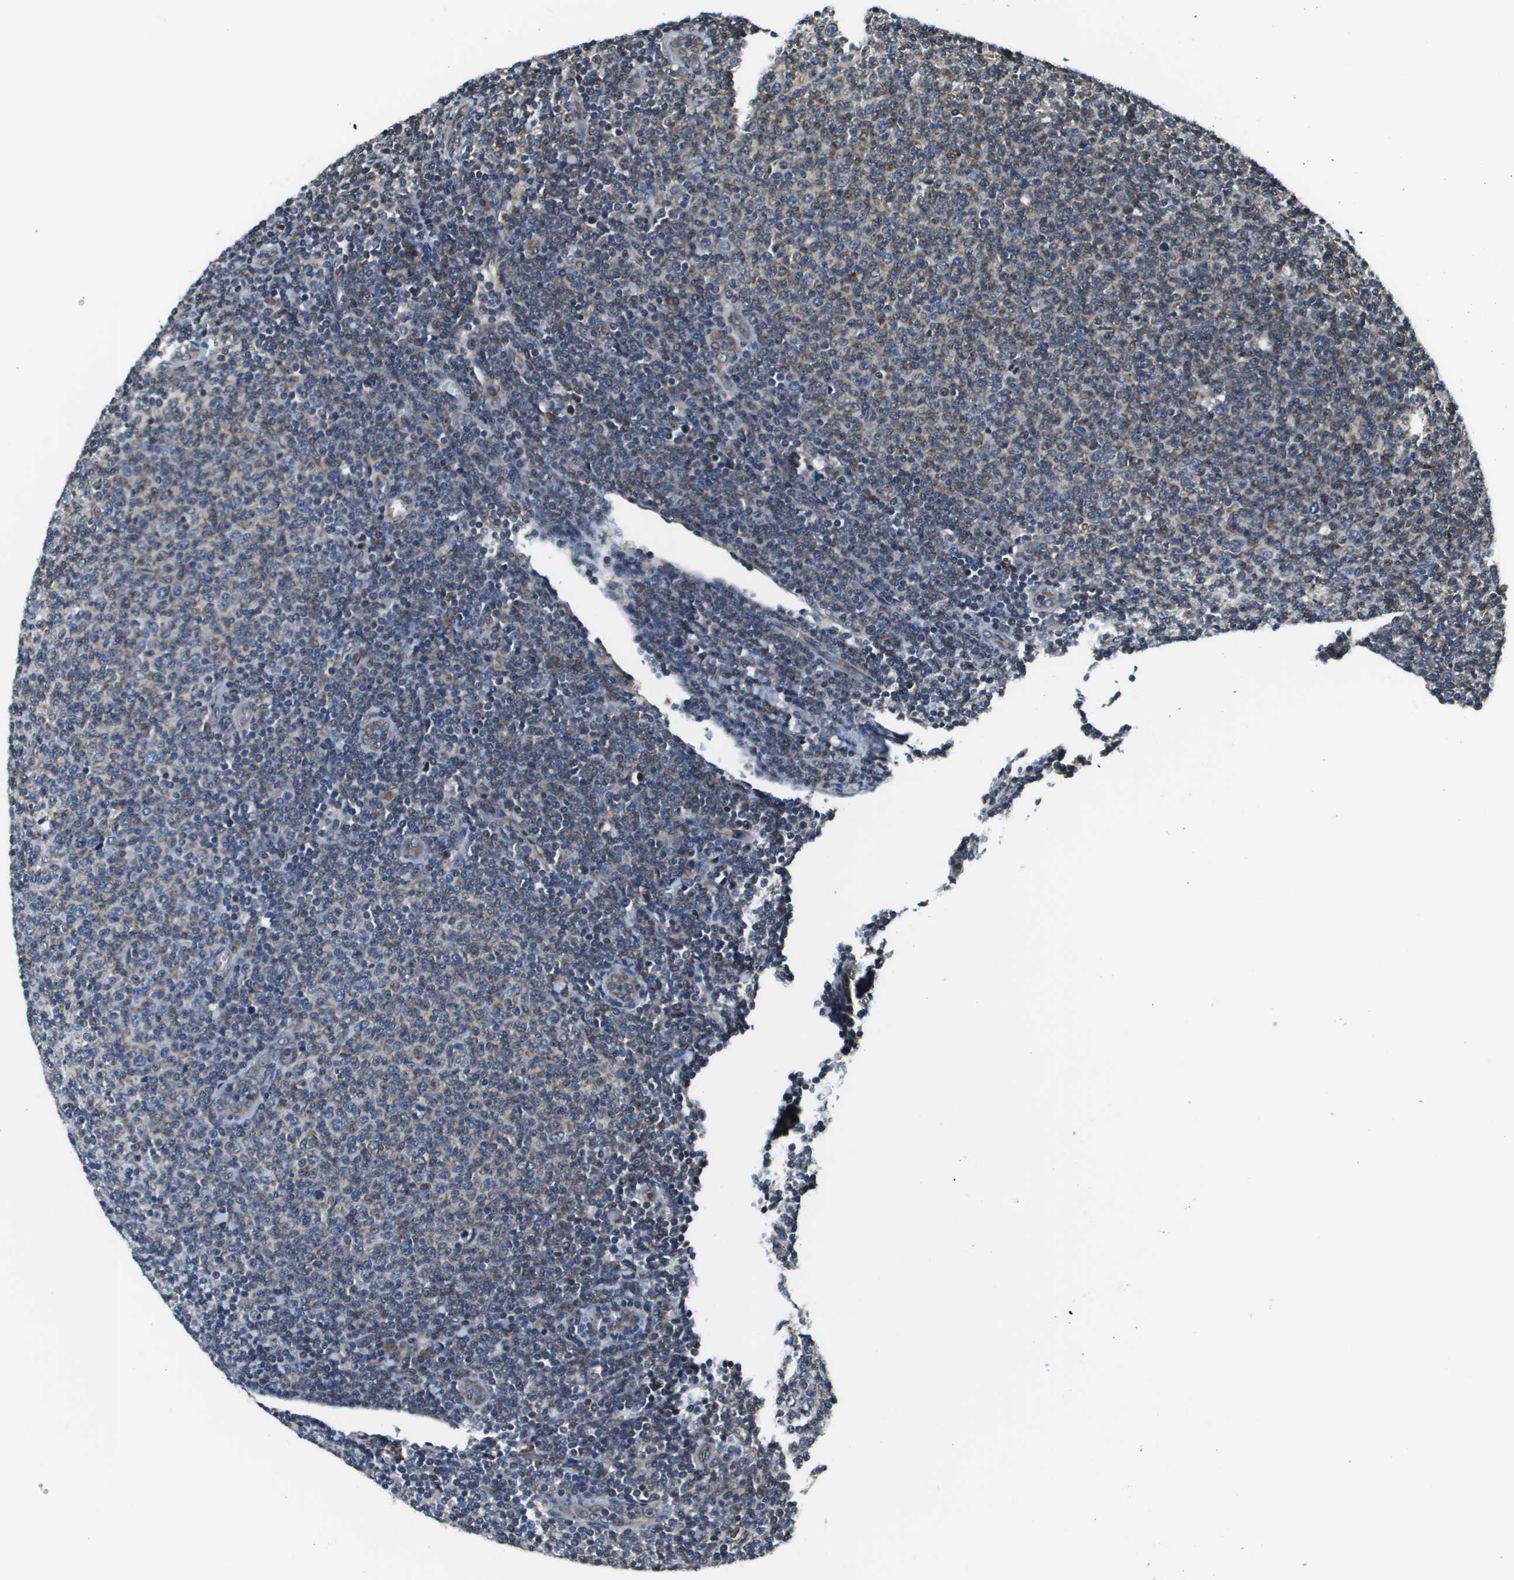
{"staining": {"intensity": "weak", "quantity": "25%-75%", "location": "cytoplasmic/membranous"}, "tissue": "lymphoma", "cell_type": "Tumor cells", "image_type": "cancer", "snomed": [{"axis": "morphology", "description": "Malignant lymphoma, non-Hodgkin's type, Low grade"}, {"axis": "topography", "description": "Lymph node"}], "caption": "Tumor cells exhibit low levels of weak cytoplasmic/membranous expression in approximately 25%-75% of cells in malignant lymphoma, non-Hodgkin's type (low-grade).", "gene": "SEC62", "patient": {"sex": "male", "age": 66}}